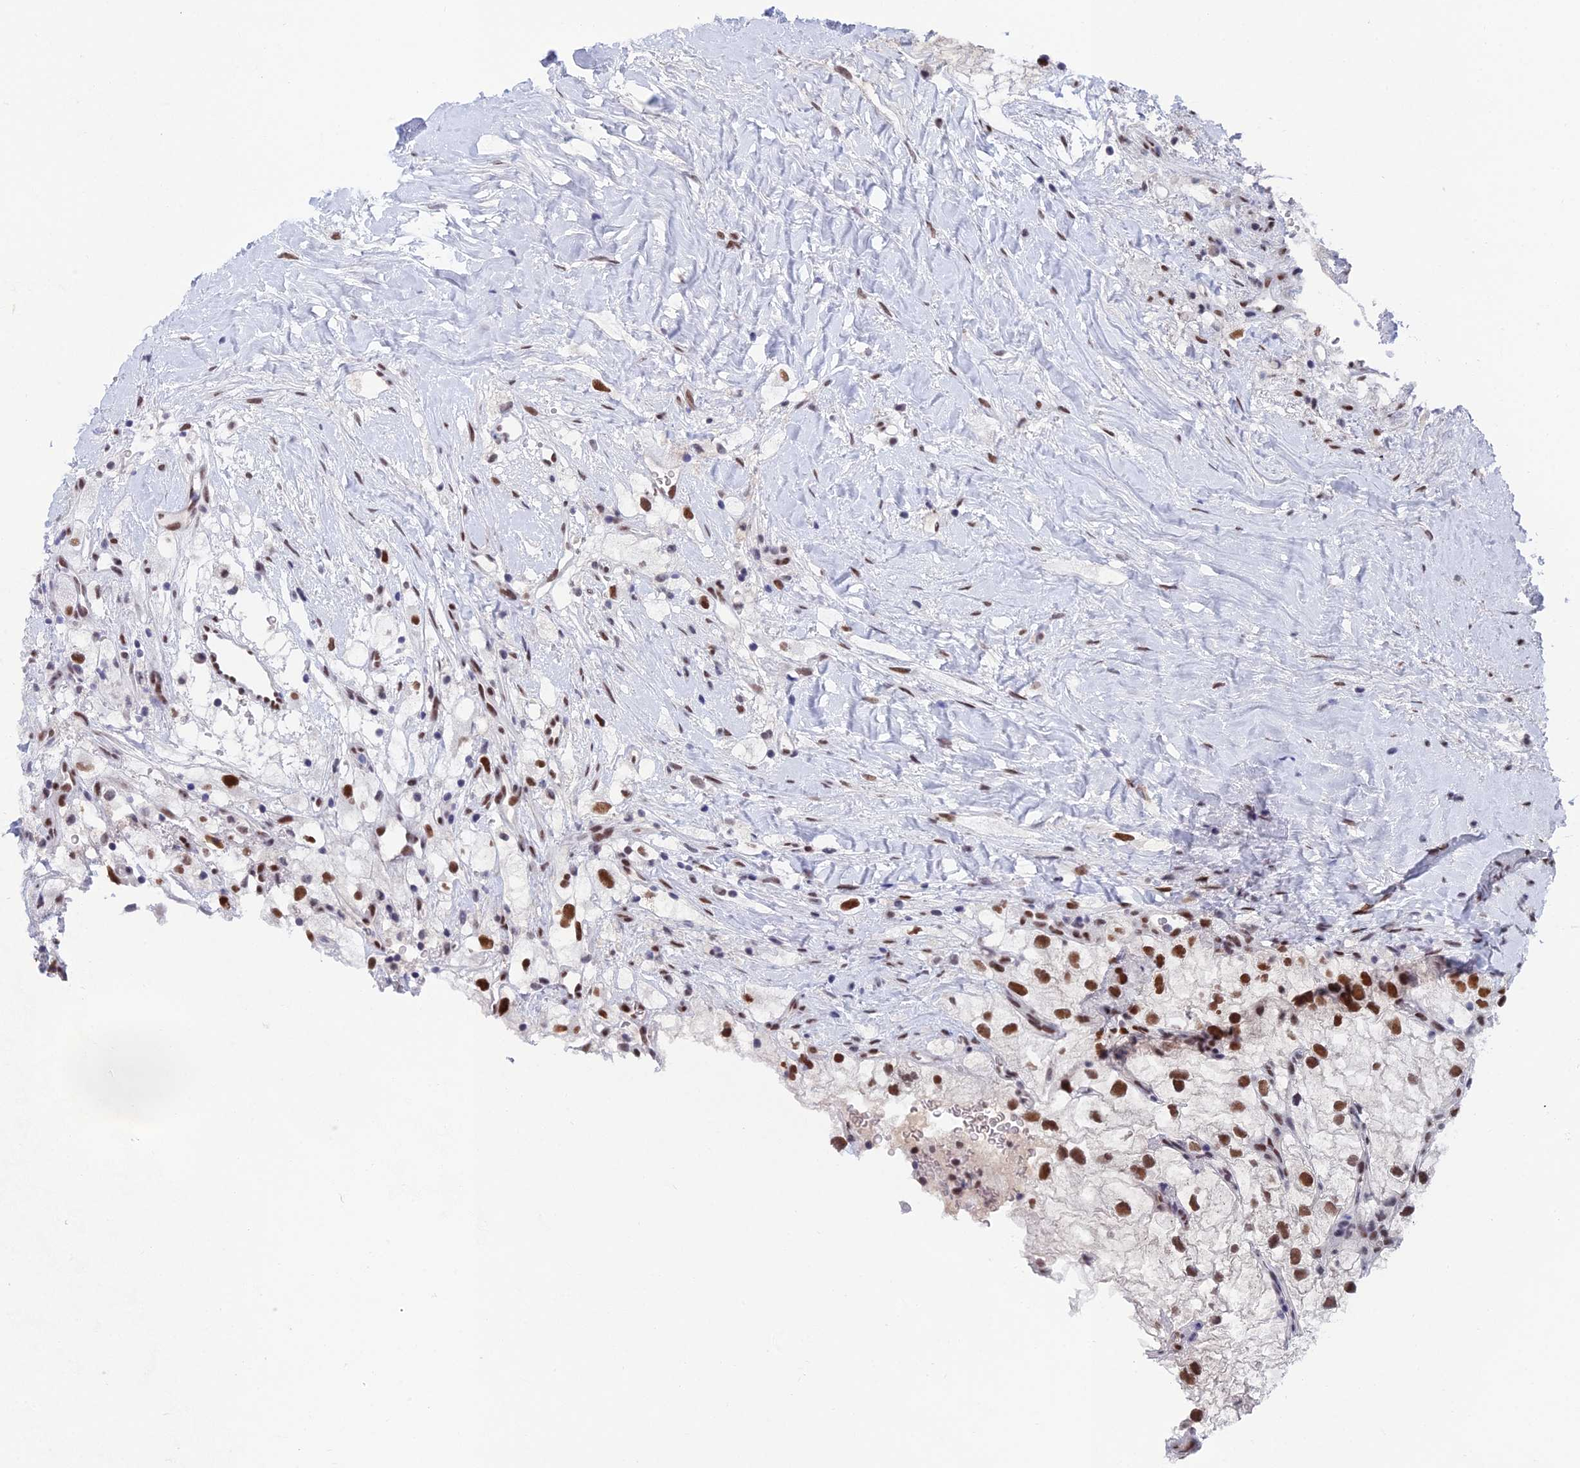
{"staining": {"intensity": "strong", "quantity": "25%-75%", "location": "nuclear"}, "tissue": "renal cancer", "cell_type": "Tumor cells", "image_type": "cancer", "snomed": [{"axis": "morphology", "description": "Adenocarcinoma, NOS"}, {"axis": "topography", "description": "Kidney"}], "caption": "Adenocarcinoma (renal) tissue exhibits strong nuclear staining in about 25%-75% of tumor cells (brown staining indicates protein expression, while blue staining denotes nuclei).", "gene": "NABP2", "patient": {"sex": "male", "age": 59}}